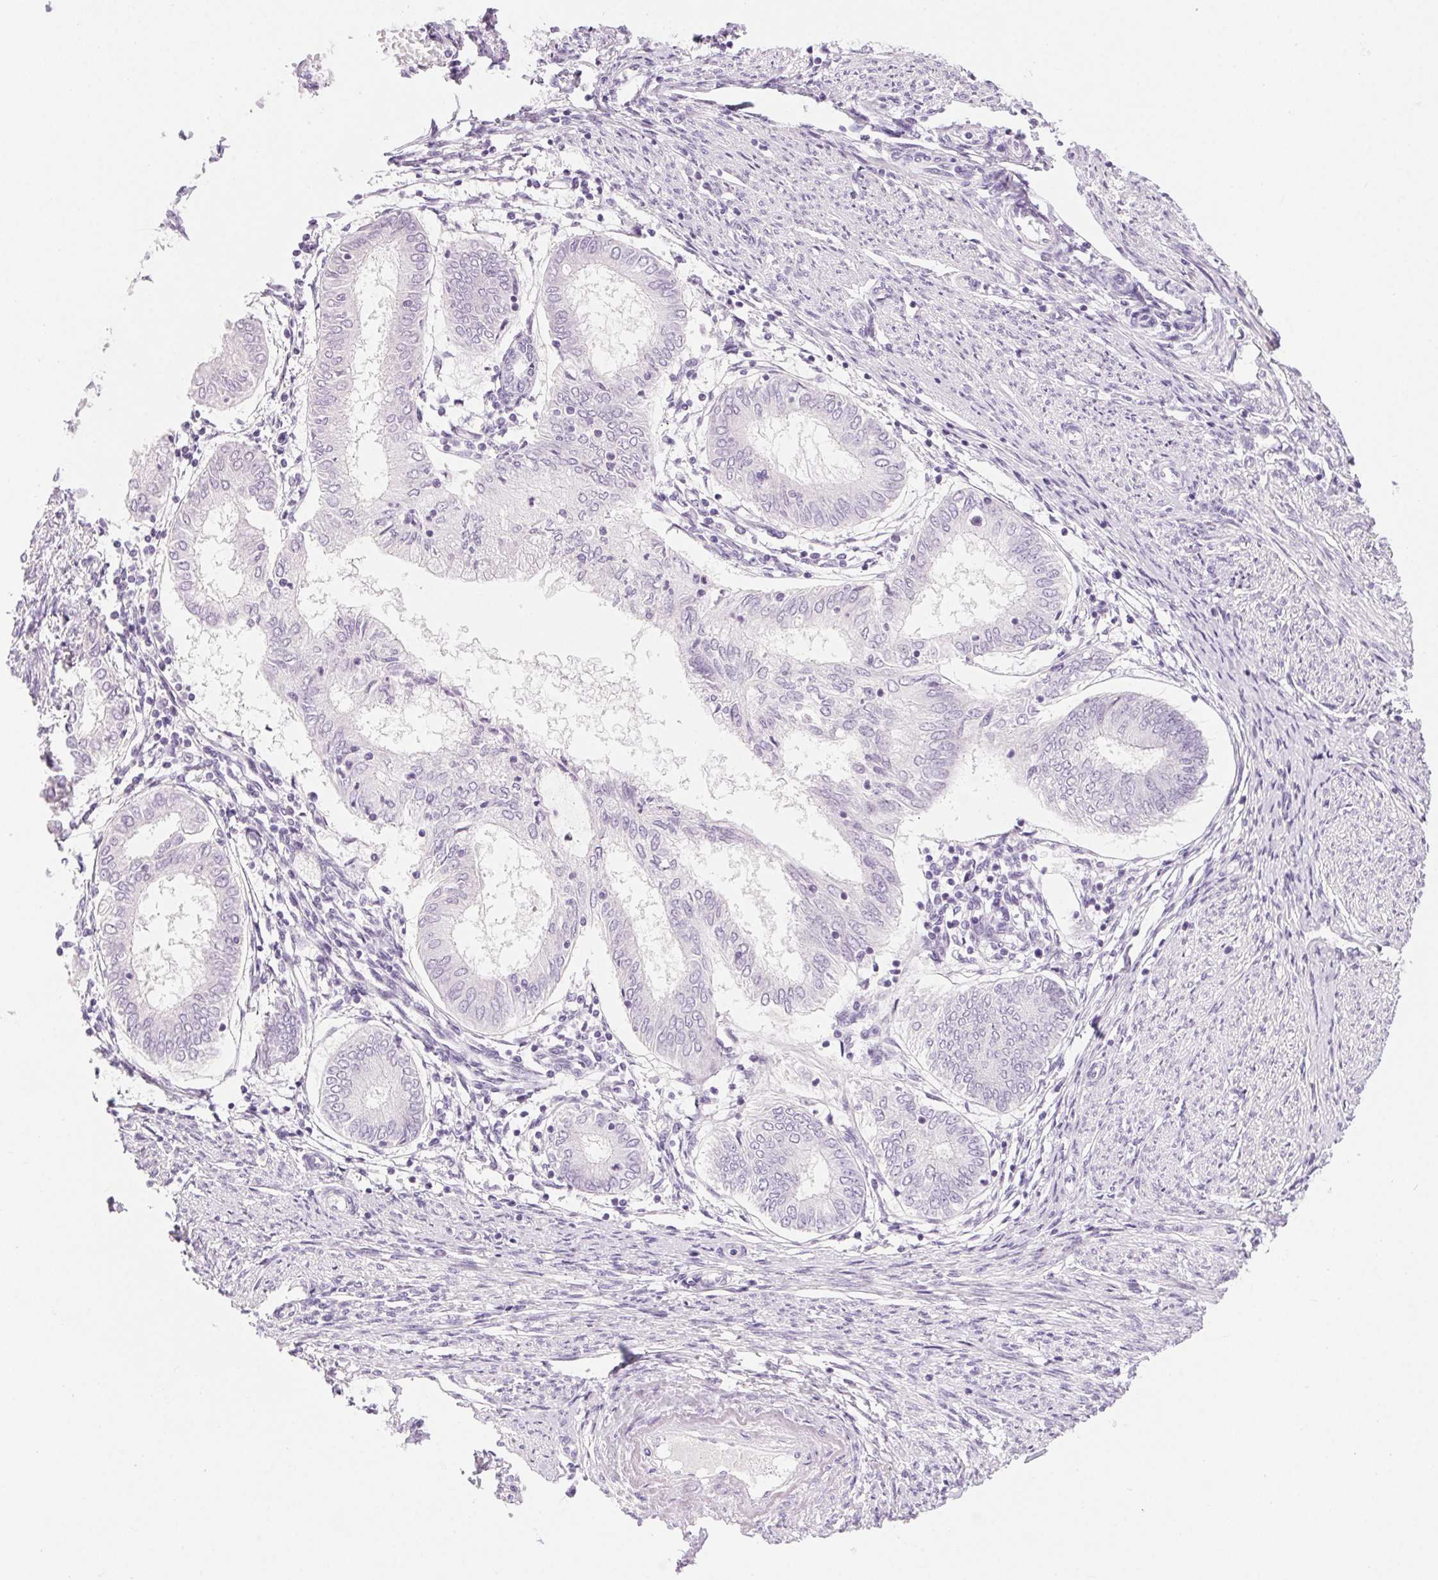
{"staining": {"intensity": "negative", "quantity": "none", "location": "none"}, "tissue": "endometrial cancer", "cell_type": "Tumor cells", "image_type": "cancer", "snomed": [{"axis": "morphology", "description": "Adenocarcinoma, NOS"}, {"axis": "topography", "description": "Endometrium"}], "caption": "An immunohistochemistry (IHC) photomicrograph of adenocarcinoma (endometrial) is shown. There is no staining in tumor cells of adenocarcinoma (endometrial).", "gene": "LRP2", "patient": {"sex": "female", "age": 68}}